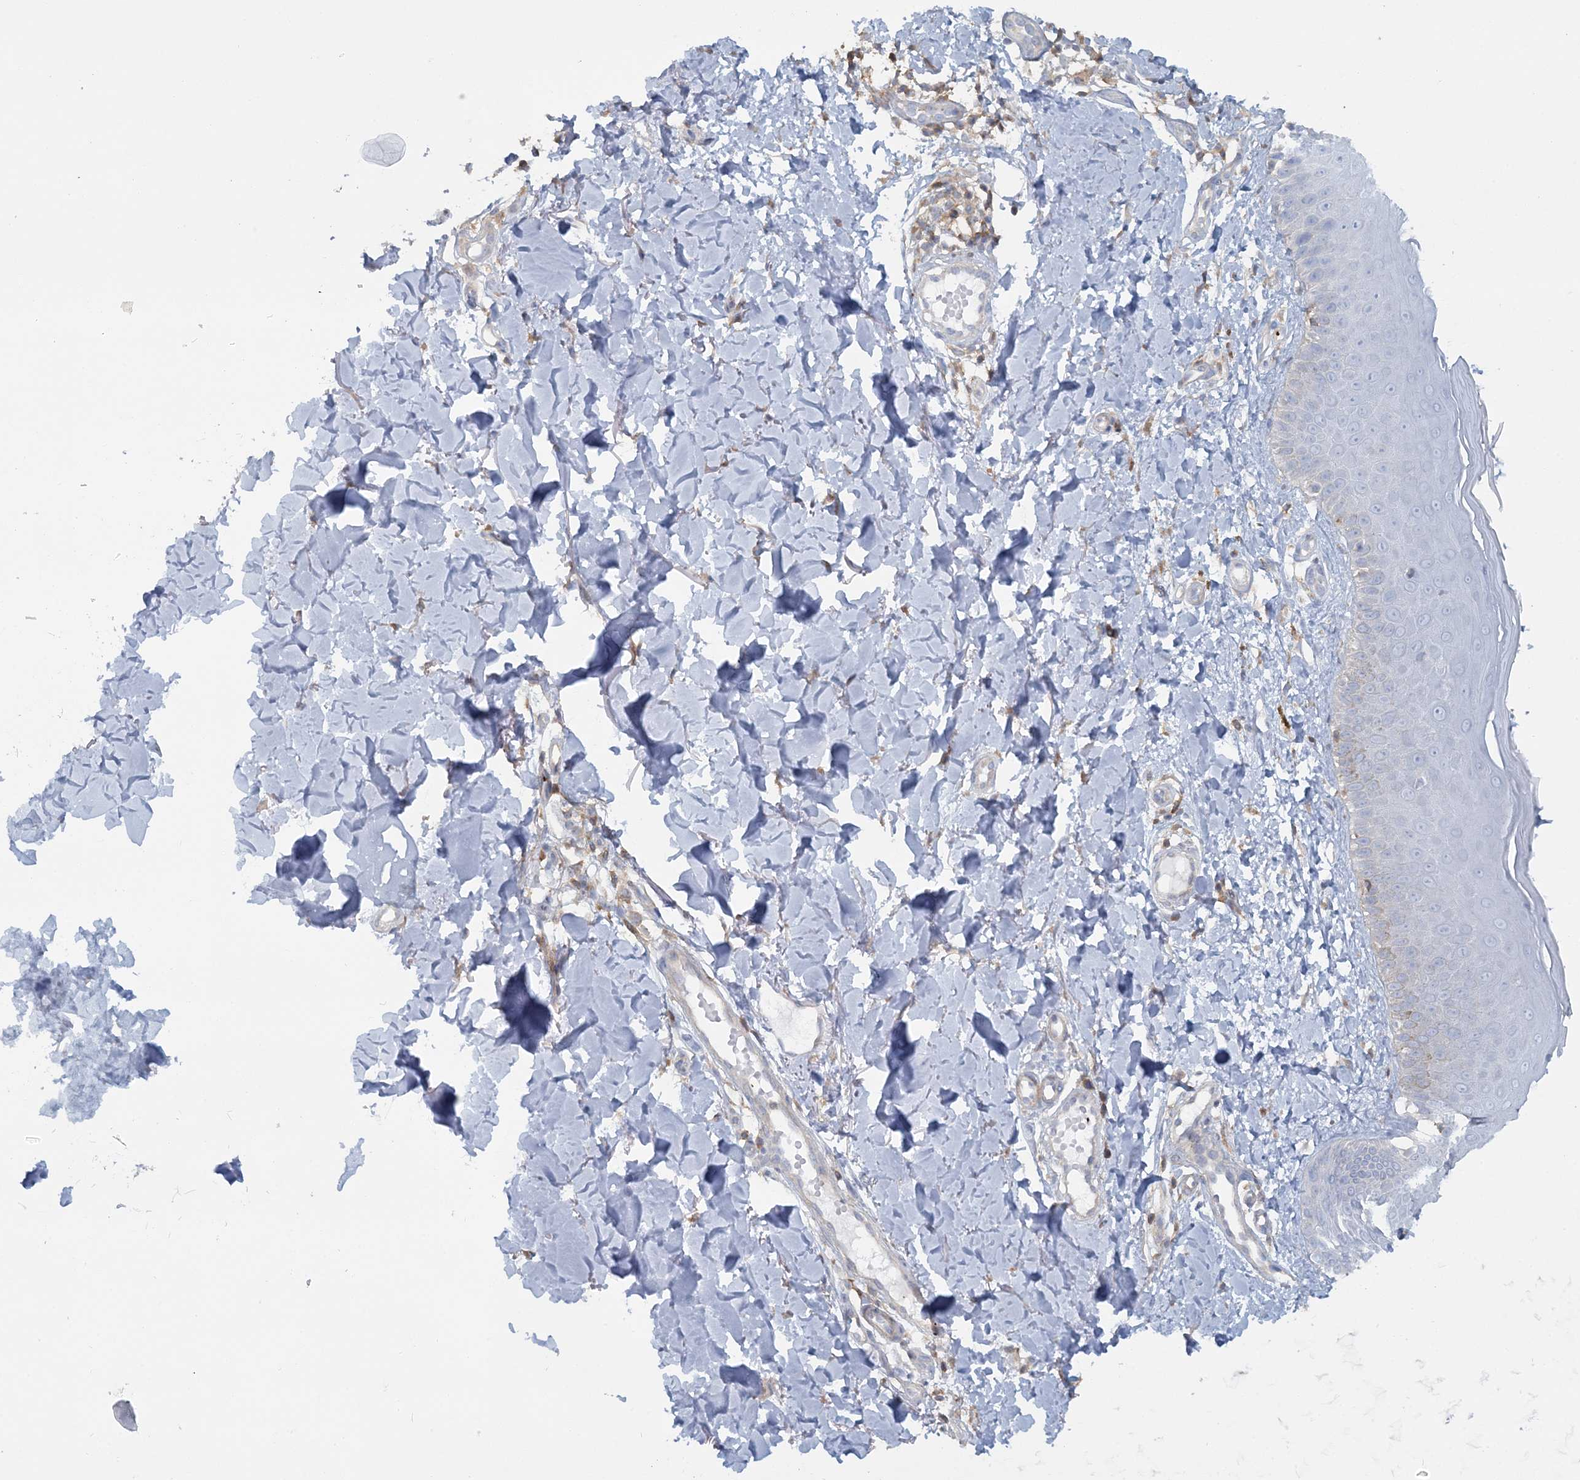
{"staining": {"intensity": "weak", "quantity": ">75%", "location": "cytoplasmic/membranous"}, "tissue": "skin", "cell_type": "Fibroblasts", "image_type": "normal", "snomed": [{"axis": "morphology", "description": "Normal tissue, NOS"}, {"axis": "topography", "description": "Skin"}], "caption": "Protein staining demonstrates weak cytoplasmic/membranous staining in about >75% of fibroblasts in unremarkable skin. (IHC, brightfield microscopy, high magnification).", "gene": "CUEDC2", "patient": {"sex": "male", "age": 52}}